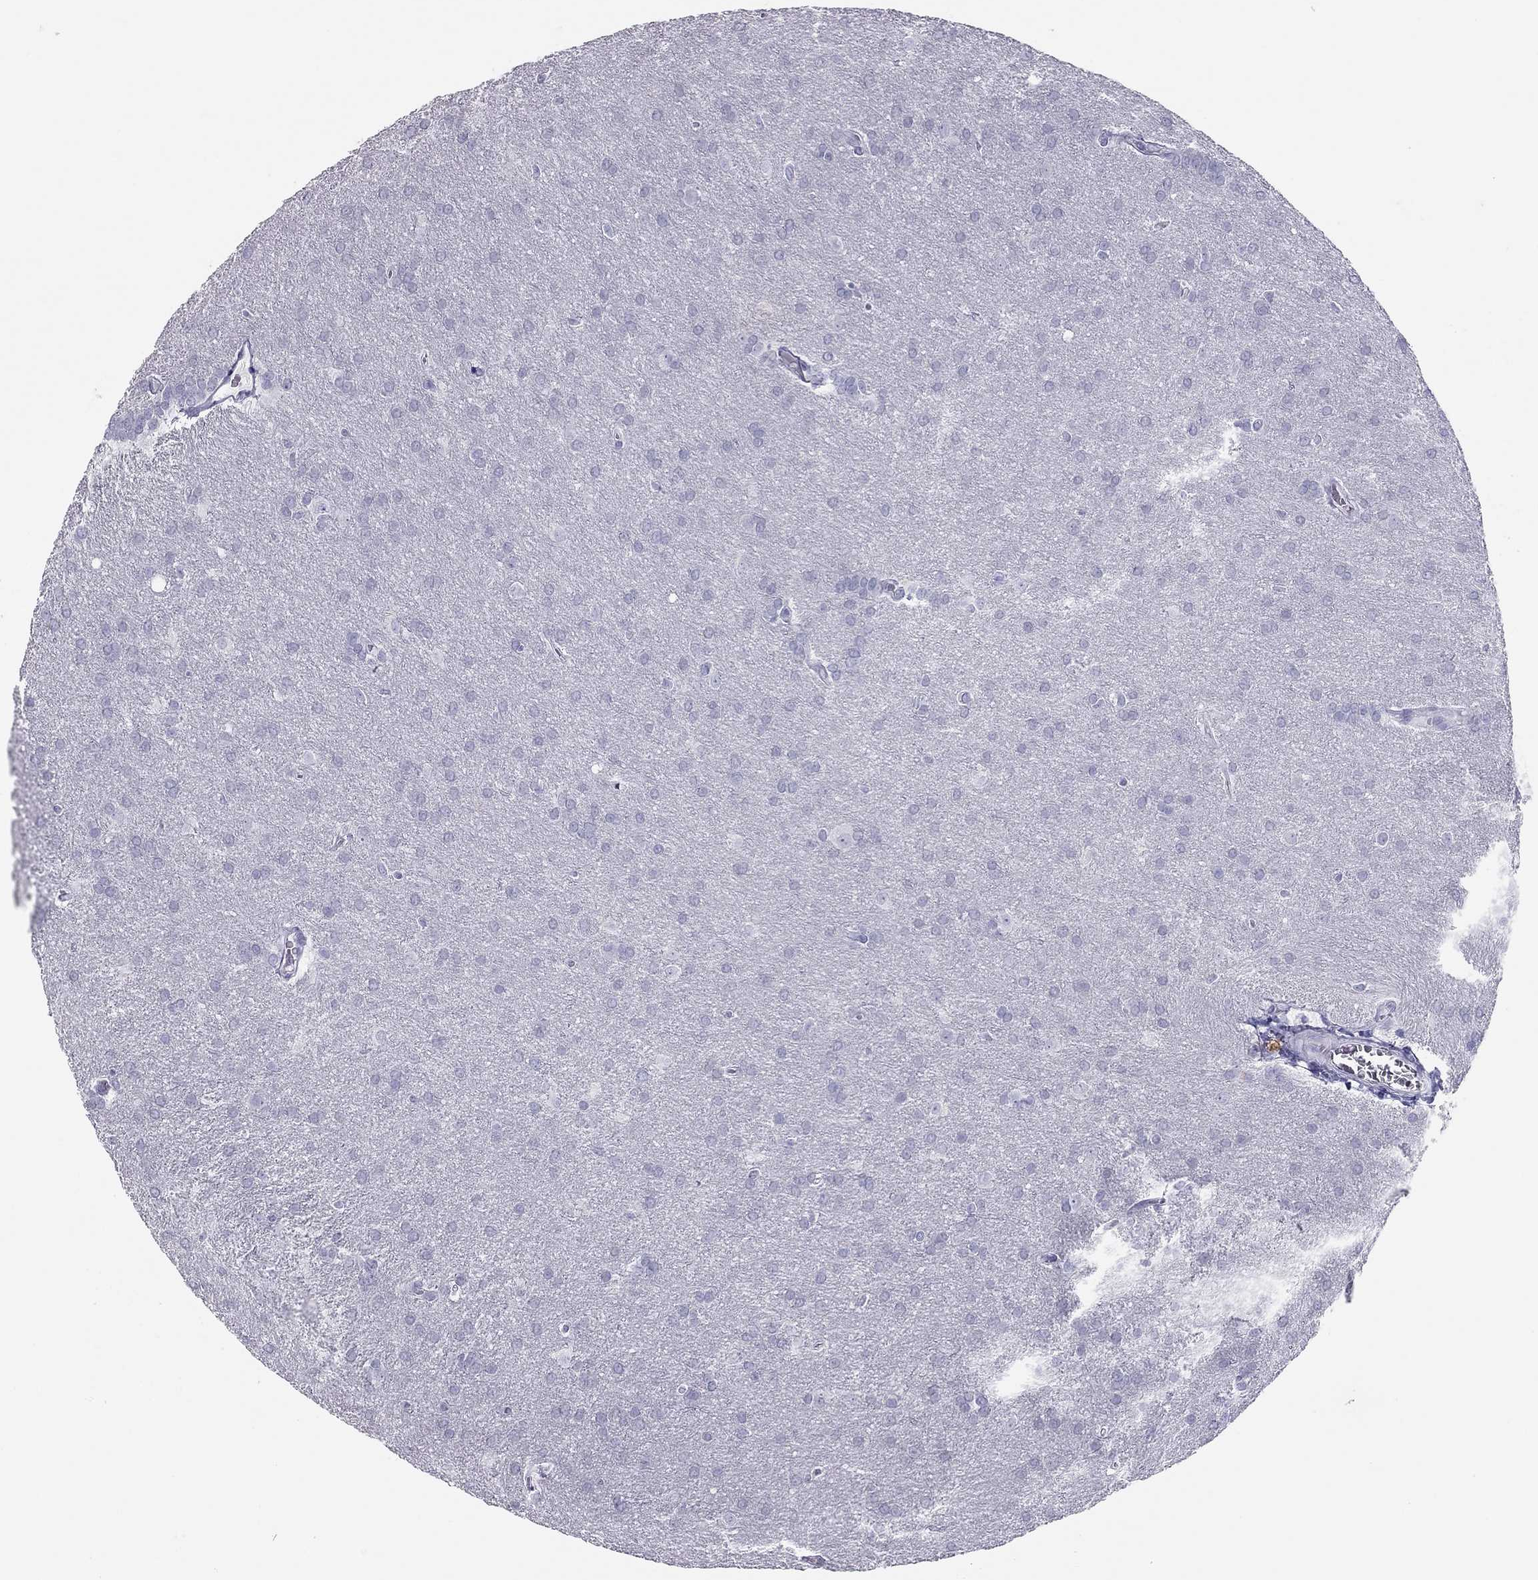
{"staining": {"intensity": "negative", "quantity": "none", "location": "none"}, "tissue": "glioma", "cell_type": "Tumor cells", "image_type": "cancer", "snomed": [{"axis": "morphology", "description": "Glioma, malignant, Low grade"}, {"axis": "topography", "description": "Brain"}], "caption": "The IHC image has no significant positivity in tumor cells of malignant glioma (low-grade) tissue.", "gene": "KLRG1", "patient": {"sex": "female", "age": 32}}